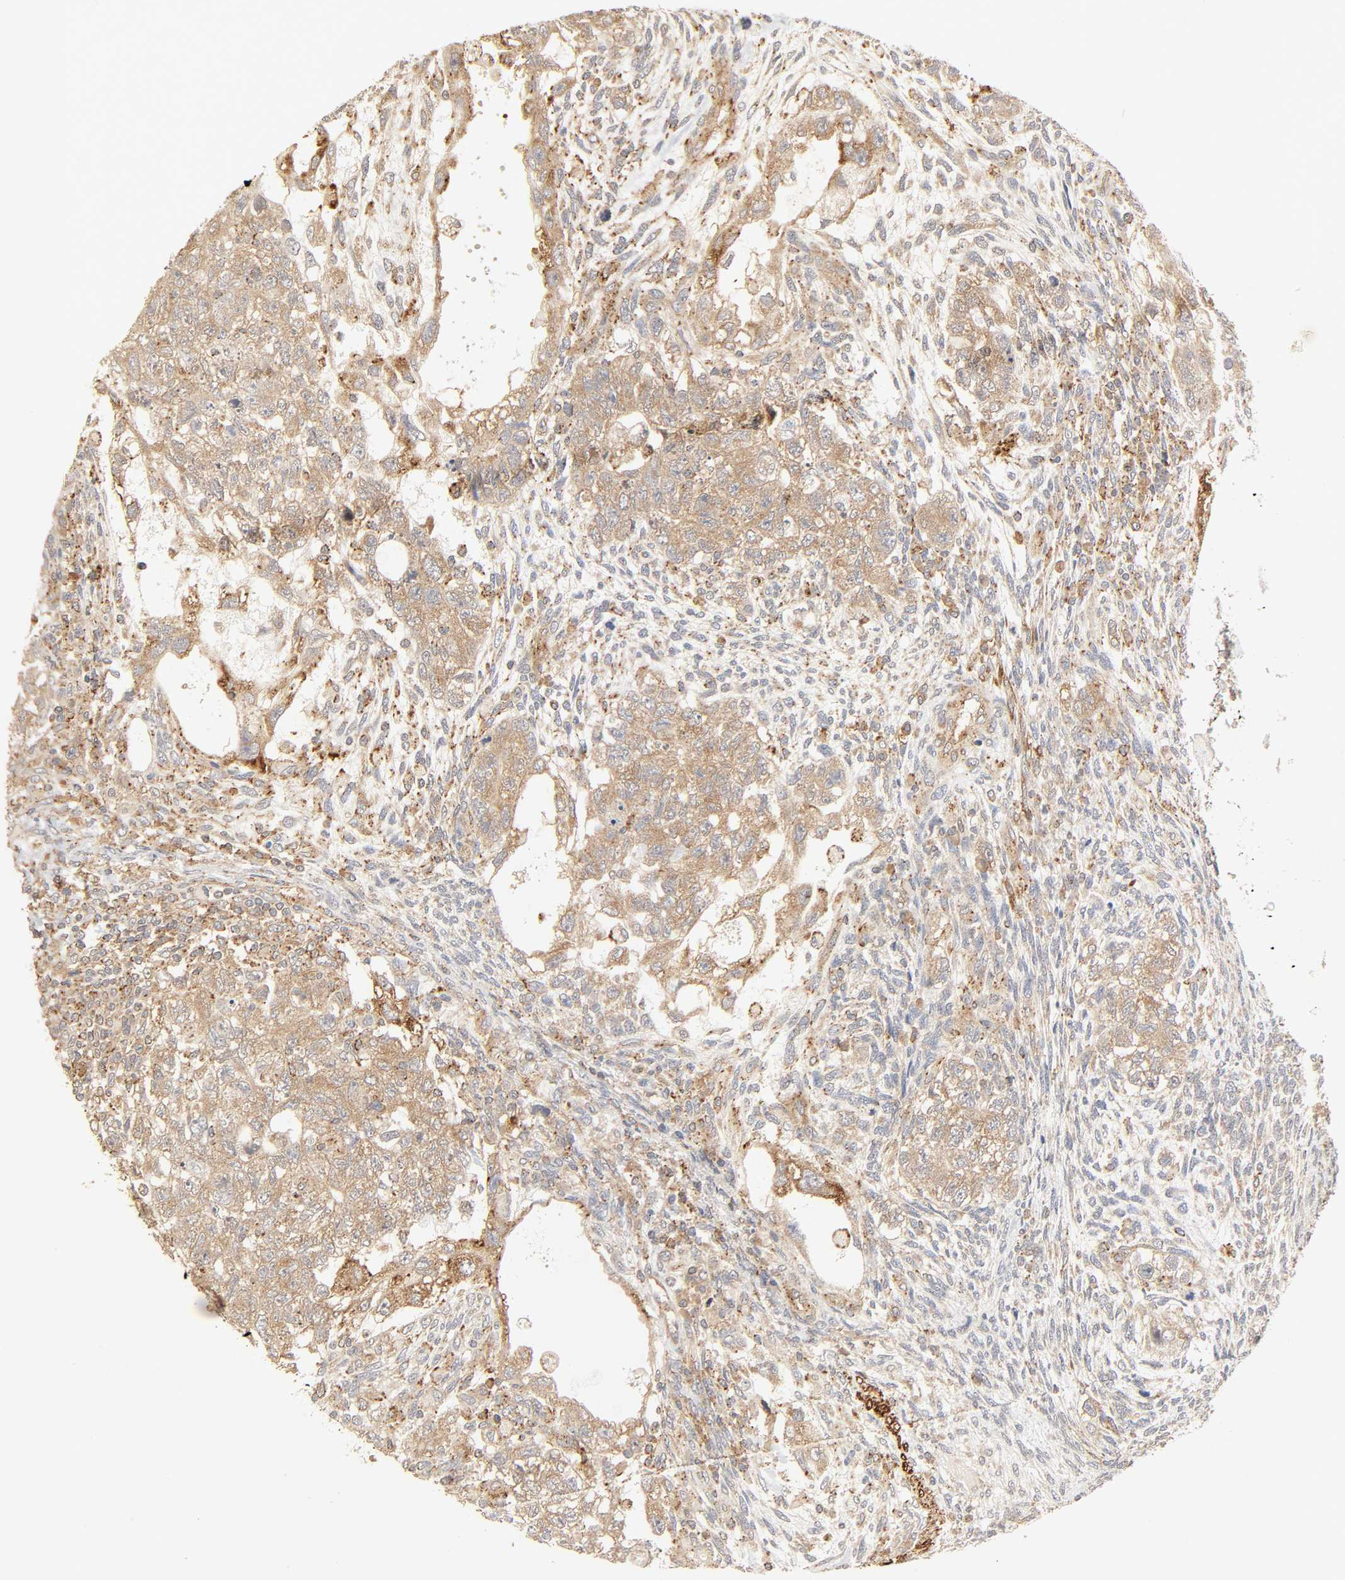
{"staining": {"intensity": "moderate", "quantity": ">75%", "location": "cytoplasmic/membranous"}, "tissue": "testis cancer", "cell_type": "Tumor cells", "image_type": "cancer", "snomed": [{"axis": "morphology", "description": "Normal tissue, NOS"}, {"axis": "morphology", "description": "Carcinoma, Embryonal, NOS"}, {"axis": "topography", "description": "Testis"}], "caption": "Immunohistochemical staining of testis cancer reveals medium levels of moderate cytoplasmic/membranous protein expression in about >75% of tumor cells.", "gene": "NEMF", "patient": {"sex": "male", "age": 36}}